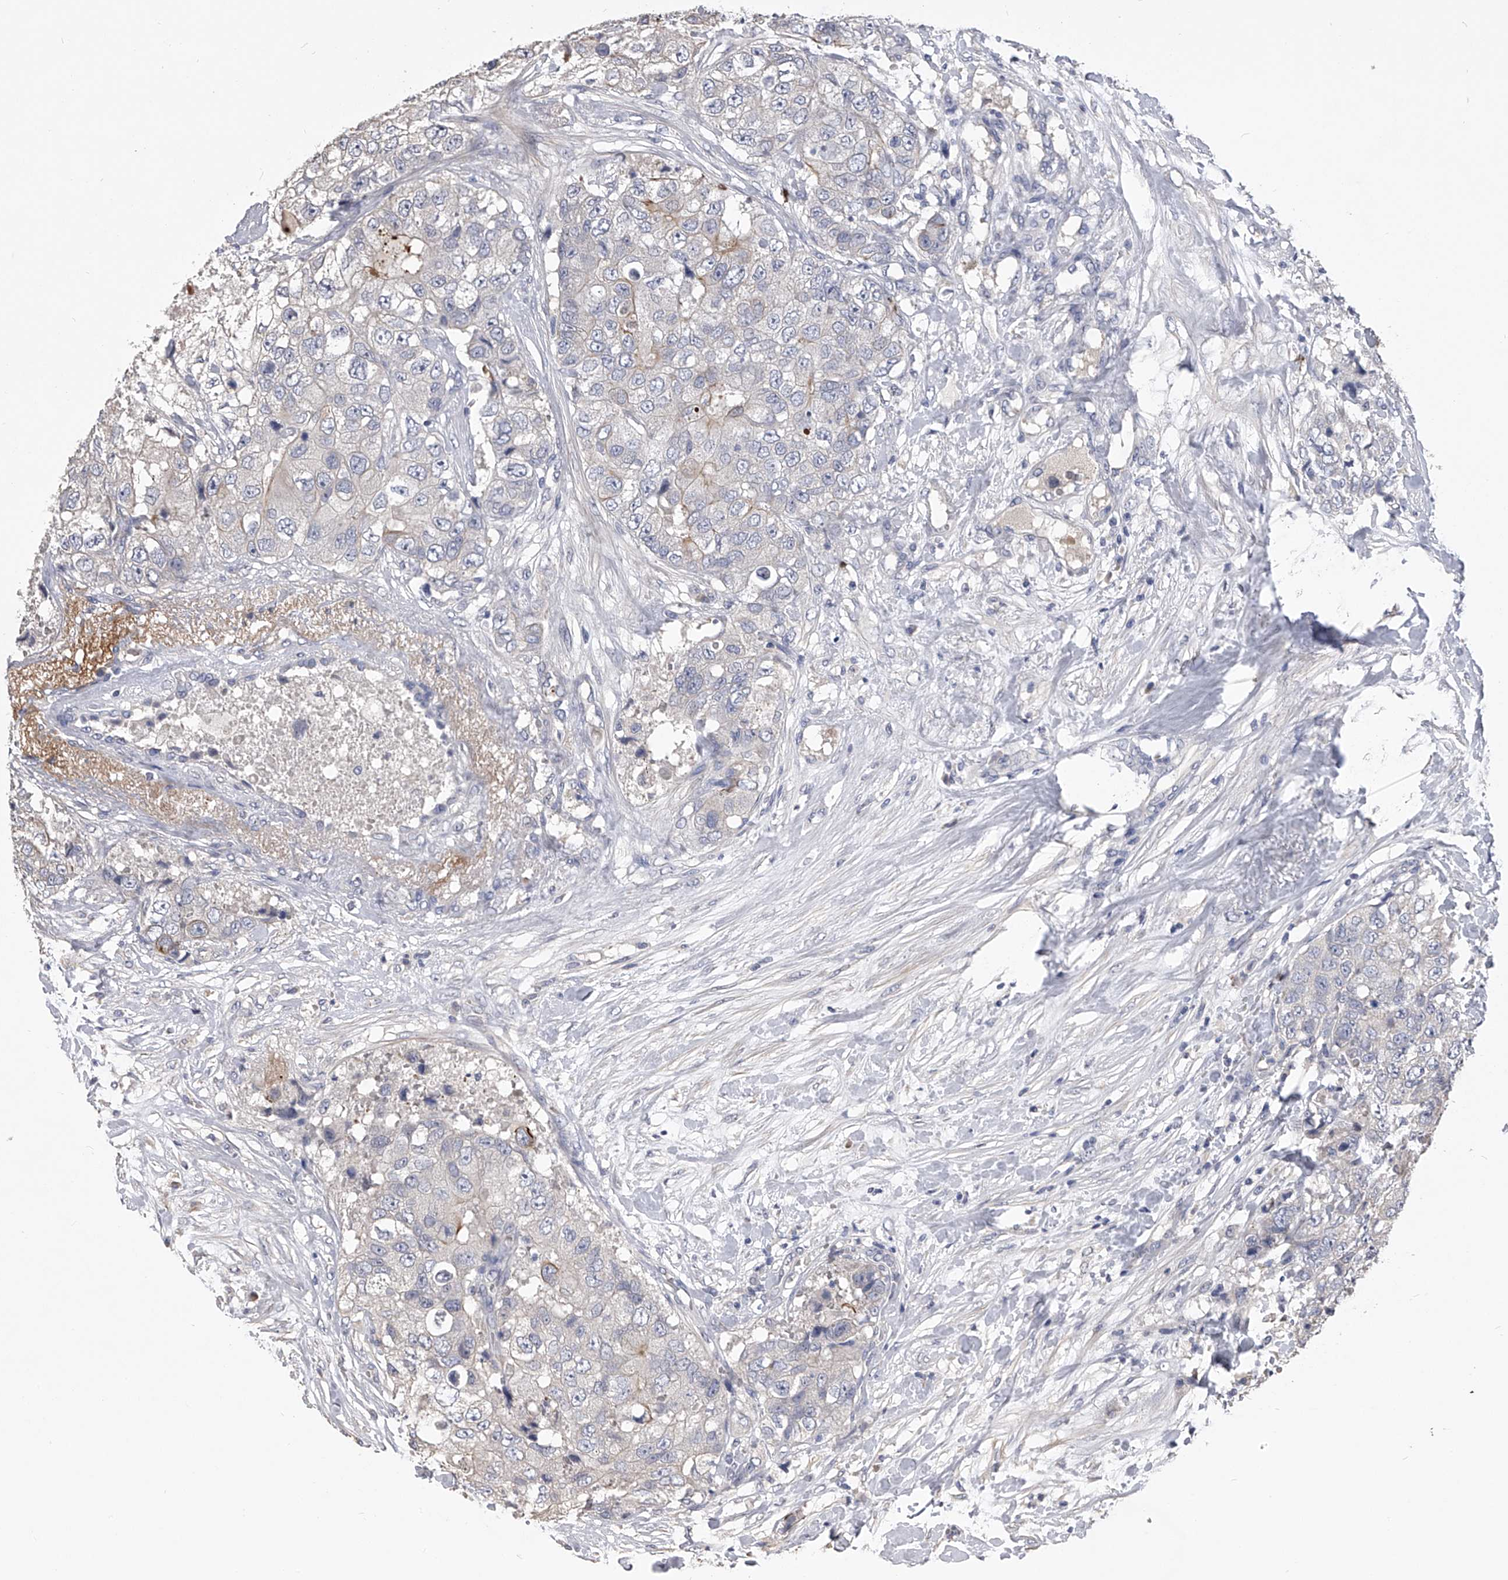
{"staining": {"intensity": "negative", "quantity": "none", "location": "none"}, "tissue": "breast cancer", "cell_type": "Tumor cells", "image_type": "cancer", "snomed": [{"axis": "morphology", "description": "Duct carcinoma"}, {"axis": "topography", "description": "Breast"}], "caption": "The photomicrograph shows no significant expression in tumor cells of breast cancer (infiltrating ductal carcinoma).", "gene": "MDN1", "patient": {"sex": "female", "age": 62}}